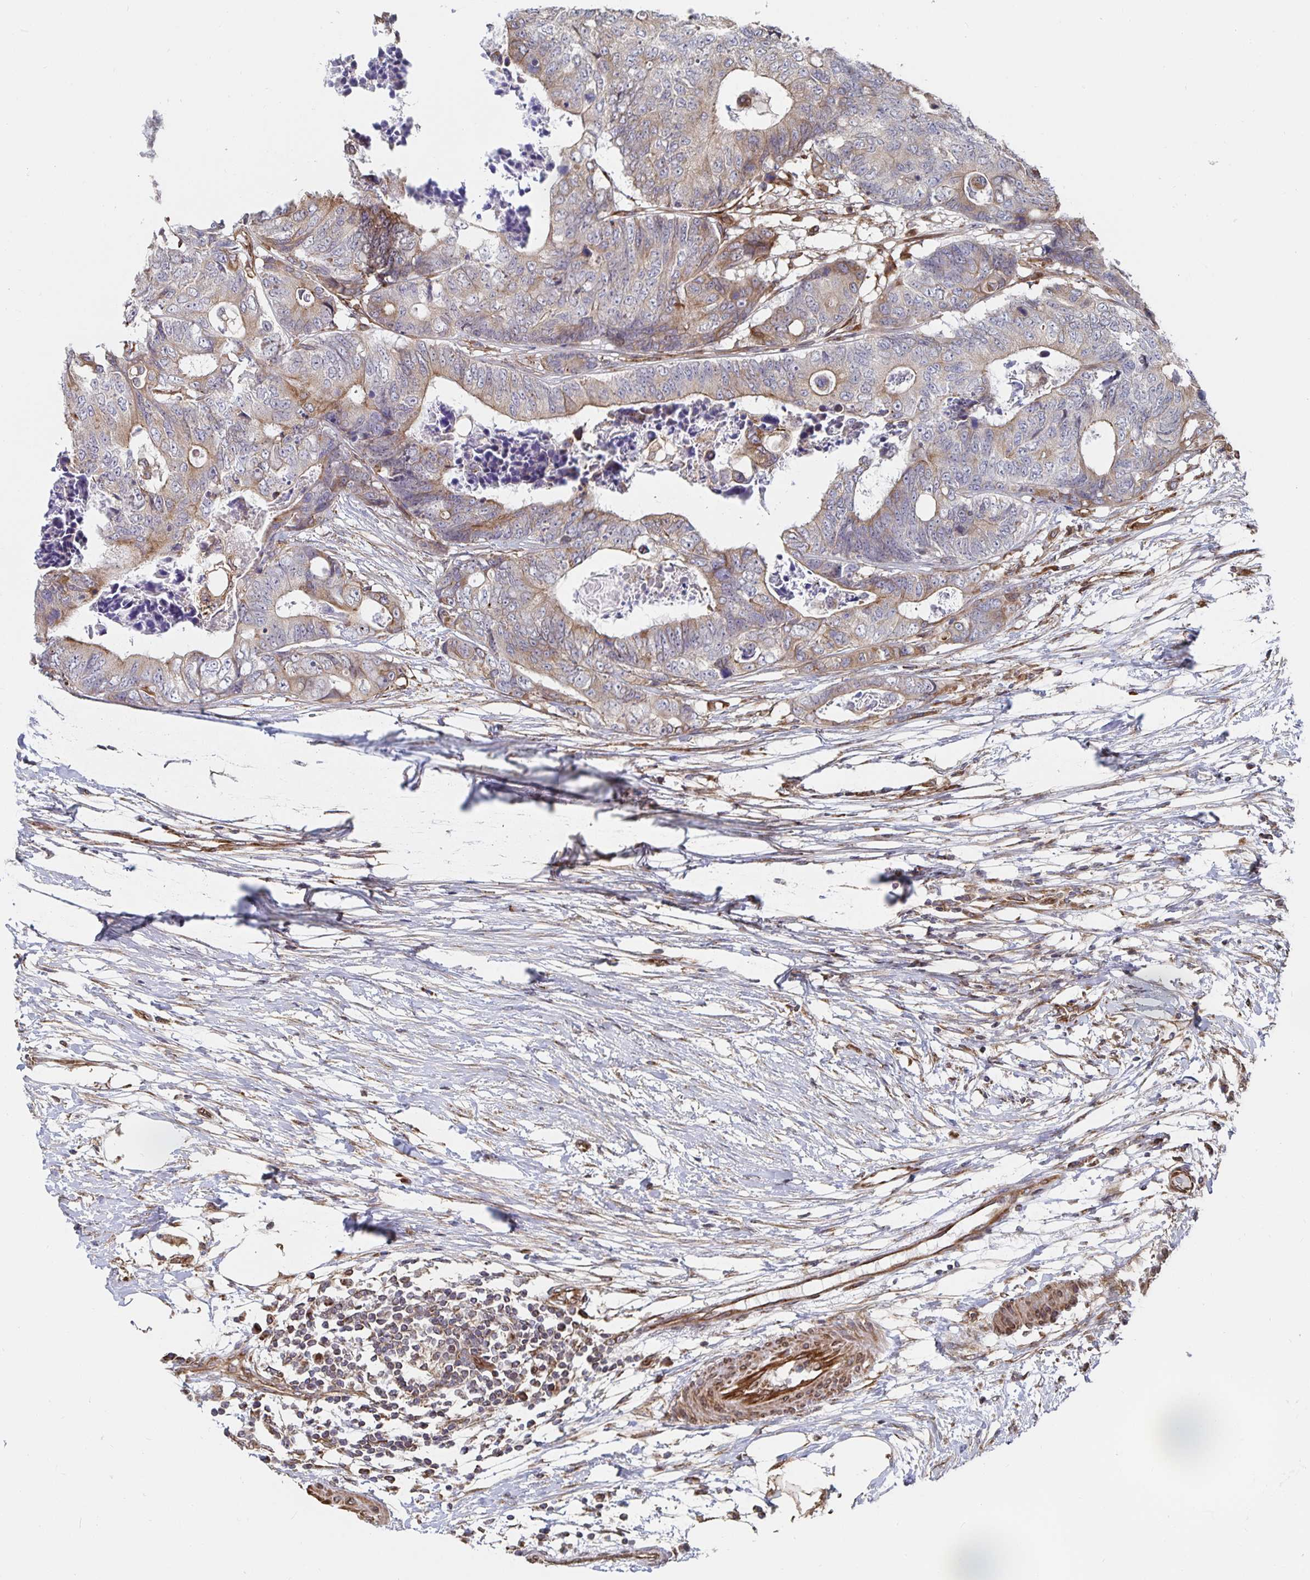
{"staining": {"intensity": "weak", "quantity": ">75%", "location": "cytoplasmic/membranous"}, "tissue": "colorectal cancer", "cell_type": "Tumor cells", "image_type": "cancer", "snomed": [{"axis": "morphology", "description": "Adenocarcinoma, NOS"}, {"axis": "topography", "description": "Colon"}], "caption": "Weak cytoplasmic/membranous staining for a protein is identified in approximately >75% of tumor cells of colorectal adenocarcinoma using IHC.", "gene": "BCAP29", "patient": {"sex": "female", "age": 48}}